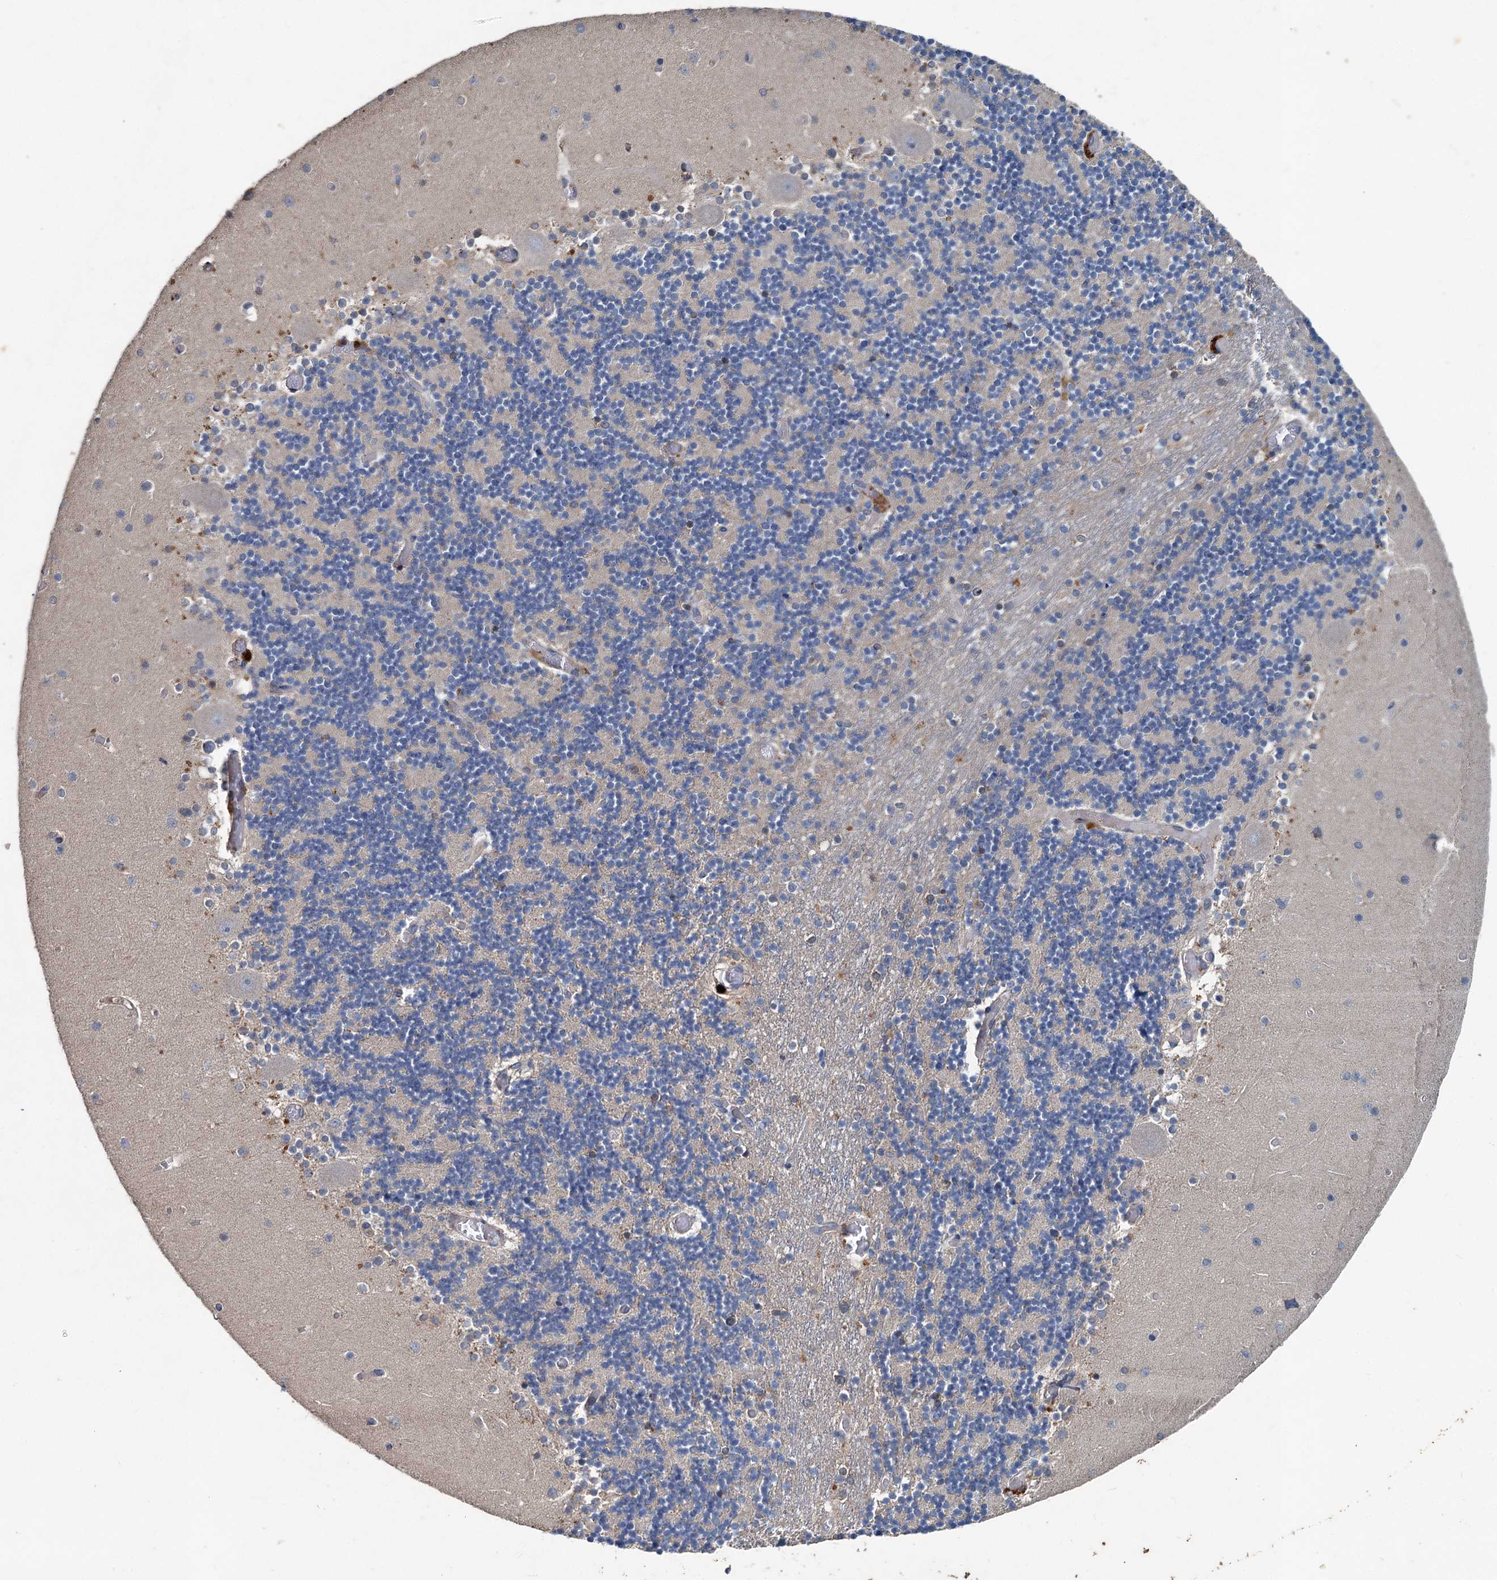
{"staining": {"intensity": "negative", "quantity": "none", "location": "none"}, "tissue": "cerebellum", "cell_type": "Cells in granular layer", "image_type": "normal", "snomed": [{"axis": "morphology", "description": "Normal tissue, NOS"}, {"axis": "topography", "description": "Cerebellum"}], "caption": "This histopathology image is of normal cerebellum stained with immunohistochemistry to label a protein in brown with the nuclei are counter-stained blue. There is no staining in cells in granular layer. (Brightfield microscopy of DAB immunohistochemistry at high magnification).", "gene": "TAPBPL", "patient": {"sex": "female", "age": 28}}